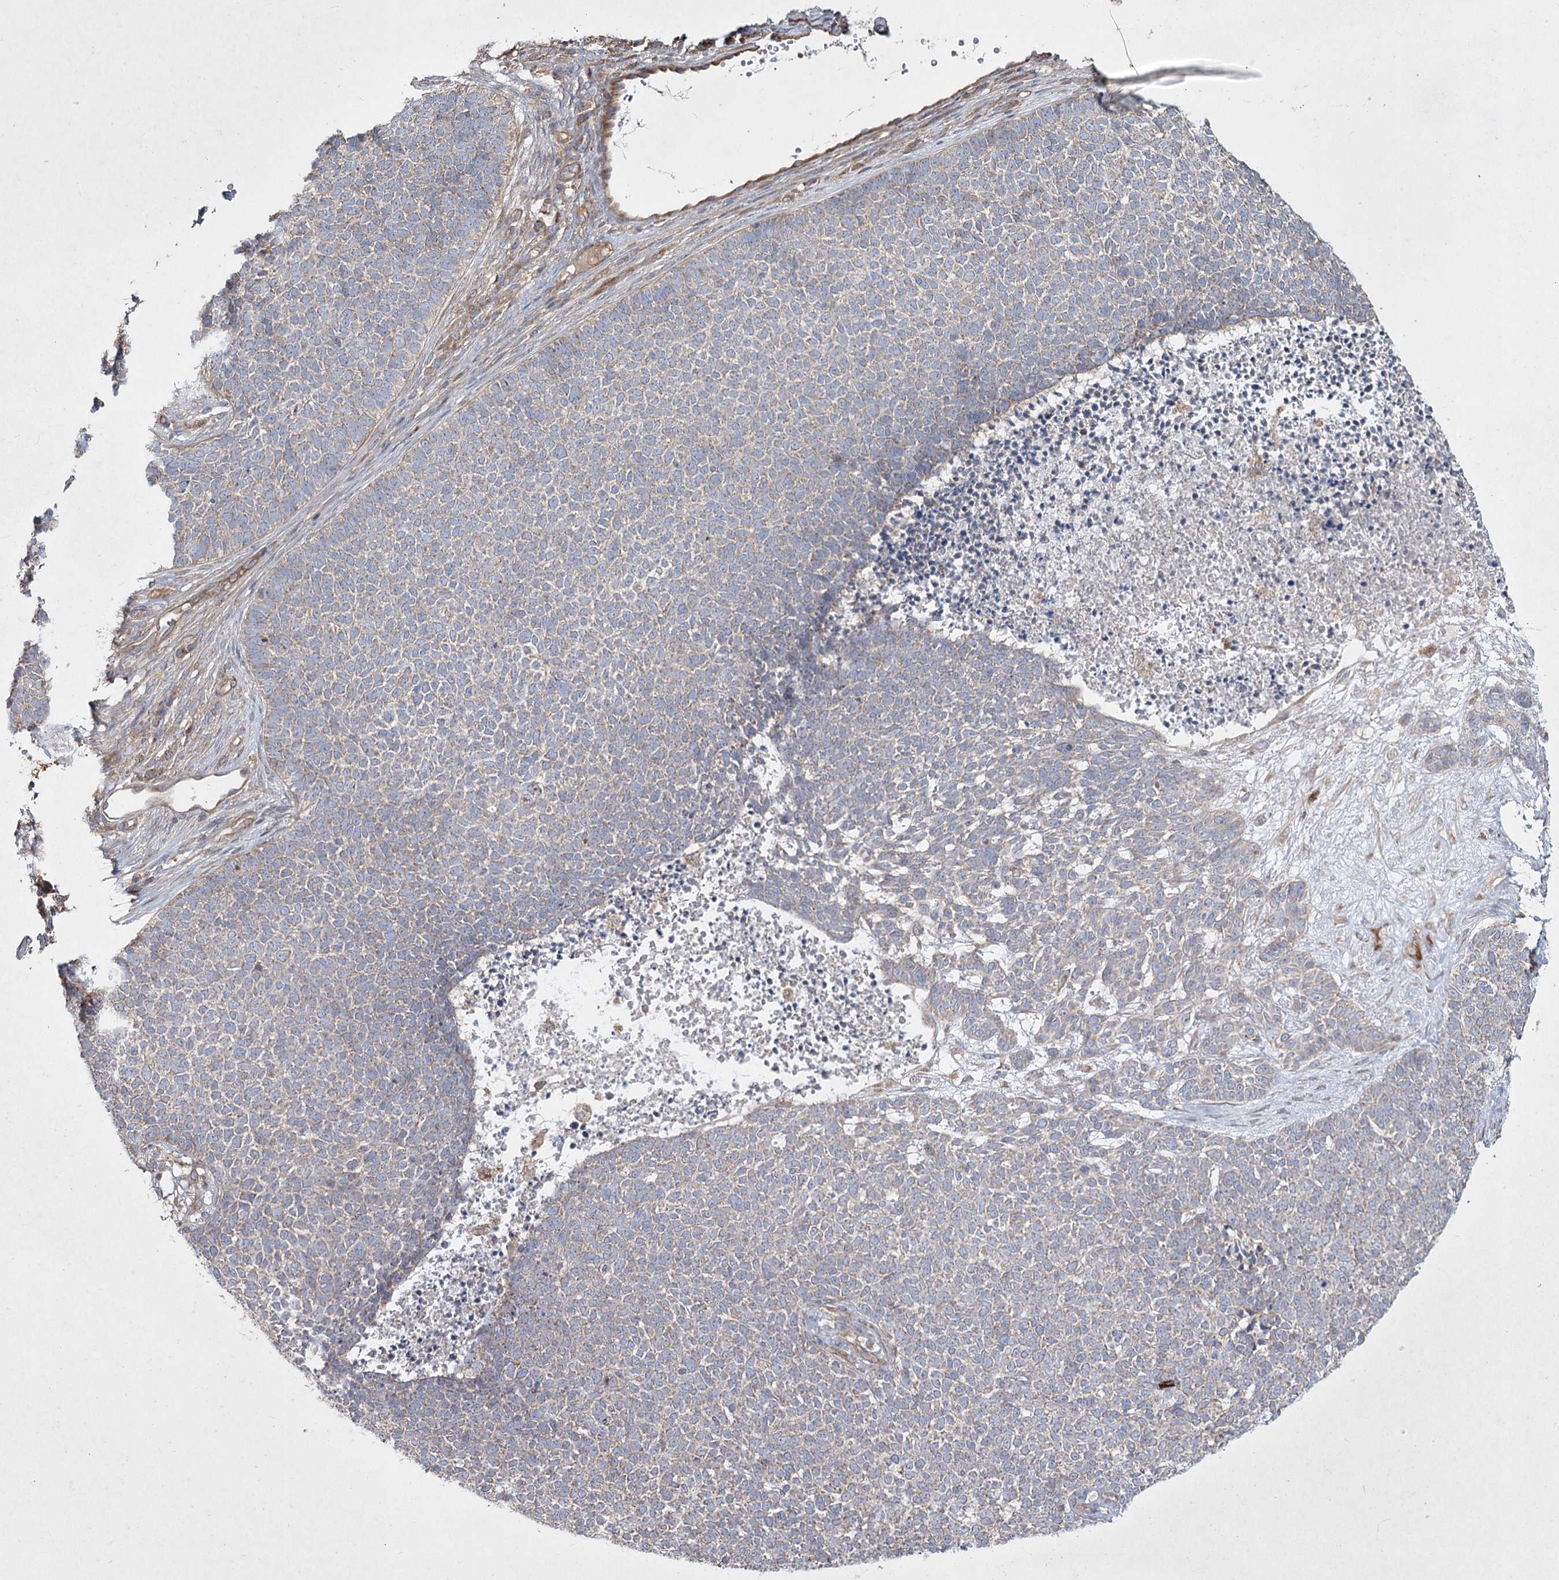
{"staining": {"intensity": "negative", "quantity": "none", "location": "none"}, "tissue": "skin cancer", "cell_type": "Tumor cells", "image_type": "cancer", "snomed": [{"axis": "morphology", "description": "Basal cell carcinoma"}, {"axis": "topography", "description": "Skin"}], "caption": "An image of human skin basal cell carcinoma is negative for staining in tumor cells.", "gene": "SH3TC1", "patient": {"sex": "female", "age": 84}}